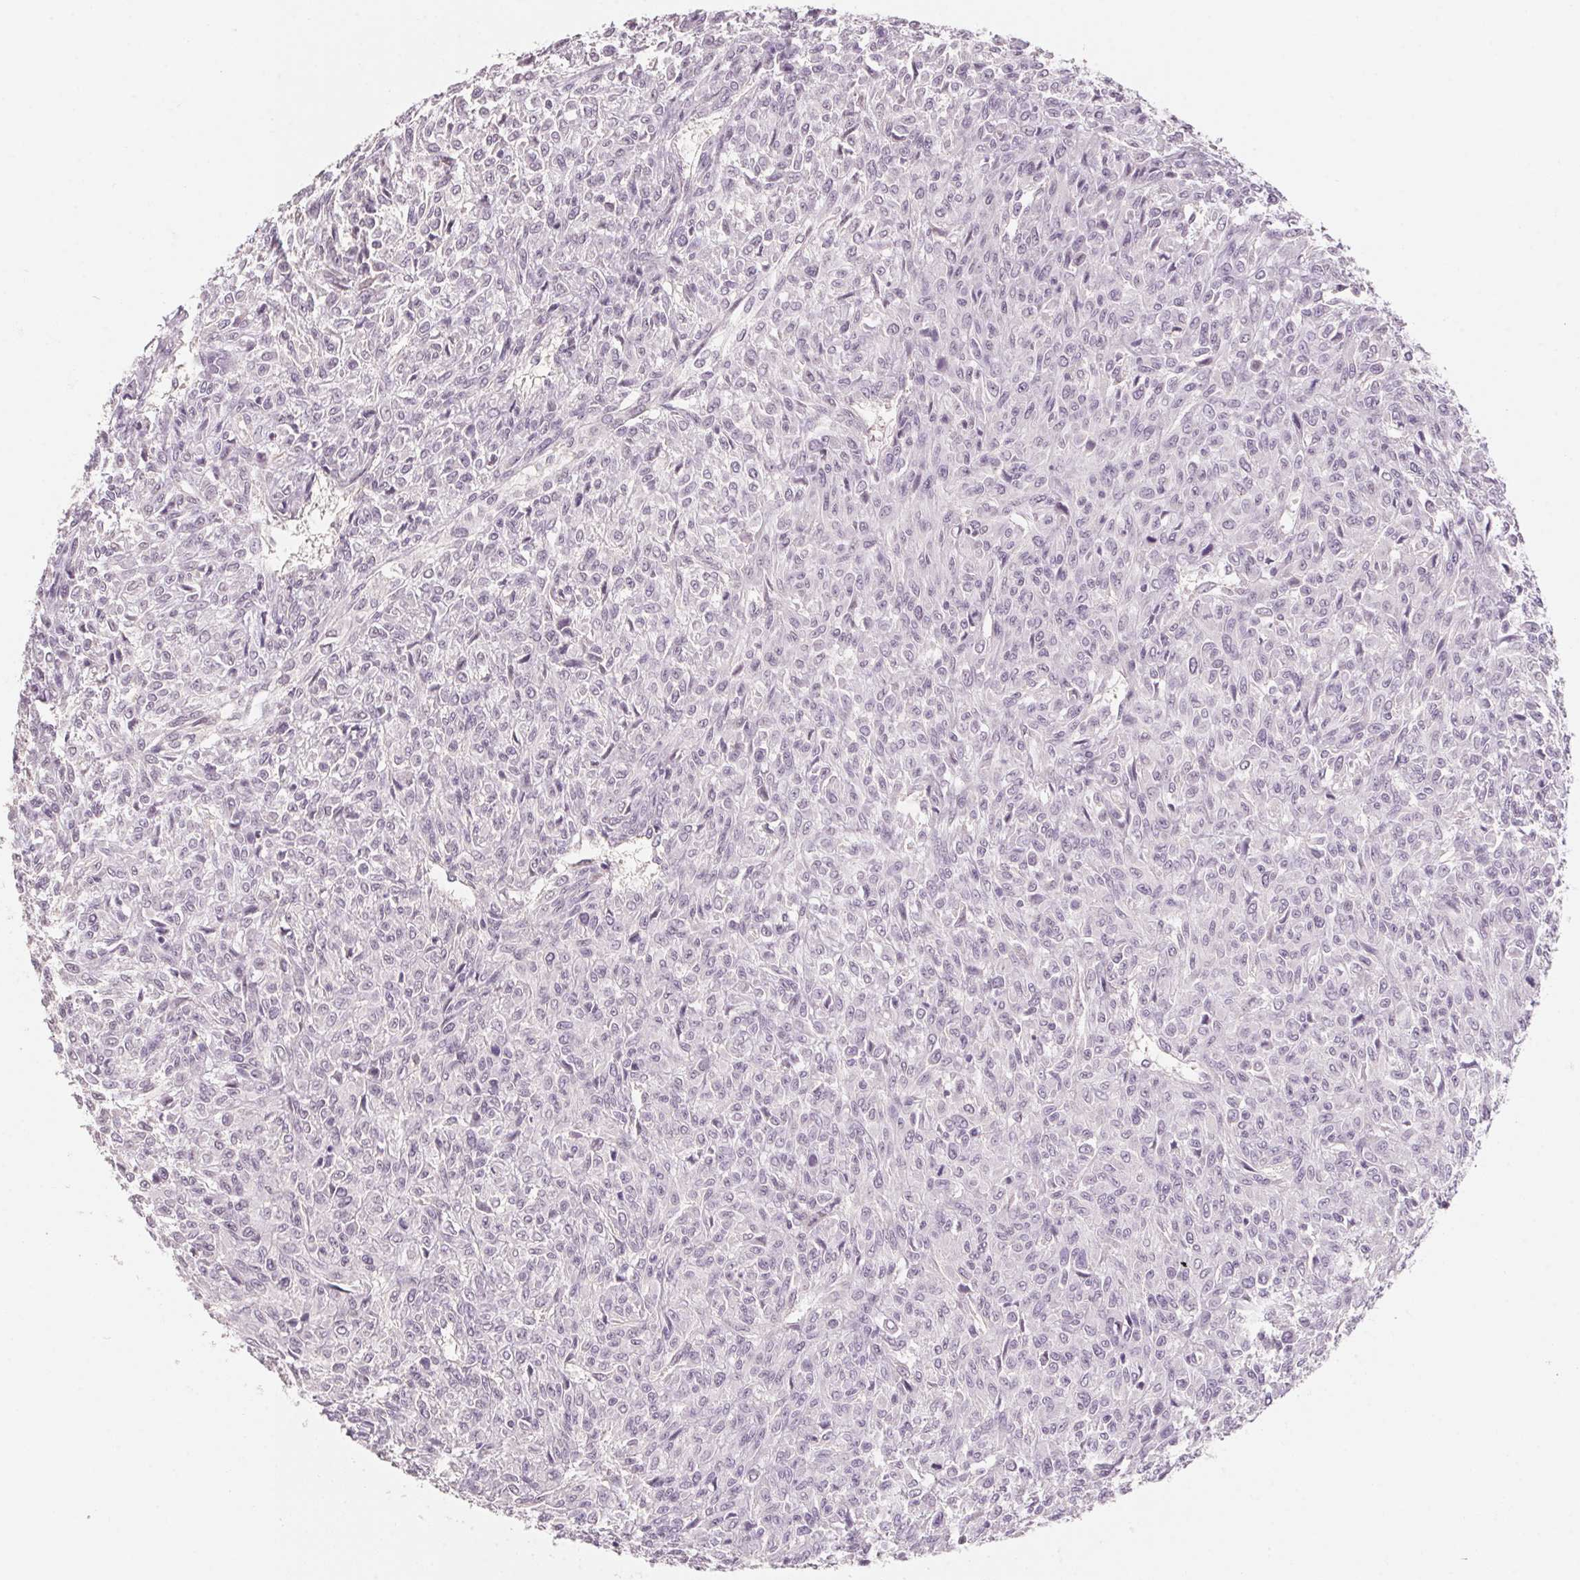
{"staining": {"intensity": "negative", "quantity": "none", "location": "none"}, "tissue": "renal cancer", "cell_type": "Tumor cells", "image_type": "cancer", "snomed": [{"axis": "morphology", "description": "Adenocarcinoma, NOS"}, {"axis": "topography", "description": "Kidney"}], "caption": "IHC photomicrograph of renal adenocarcinoma stained for a protein (brown), which exhibits no positivity in tumor cells. Nuclei are stained in blue.", "gene": "CAPZA3", "patient": {"sex": "male", "age": 58}}